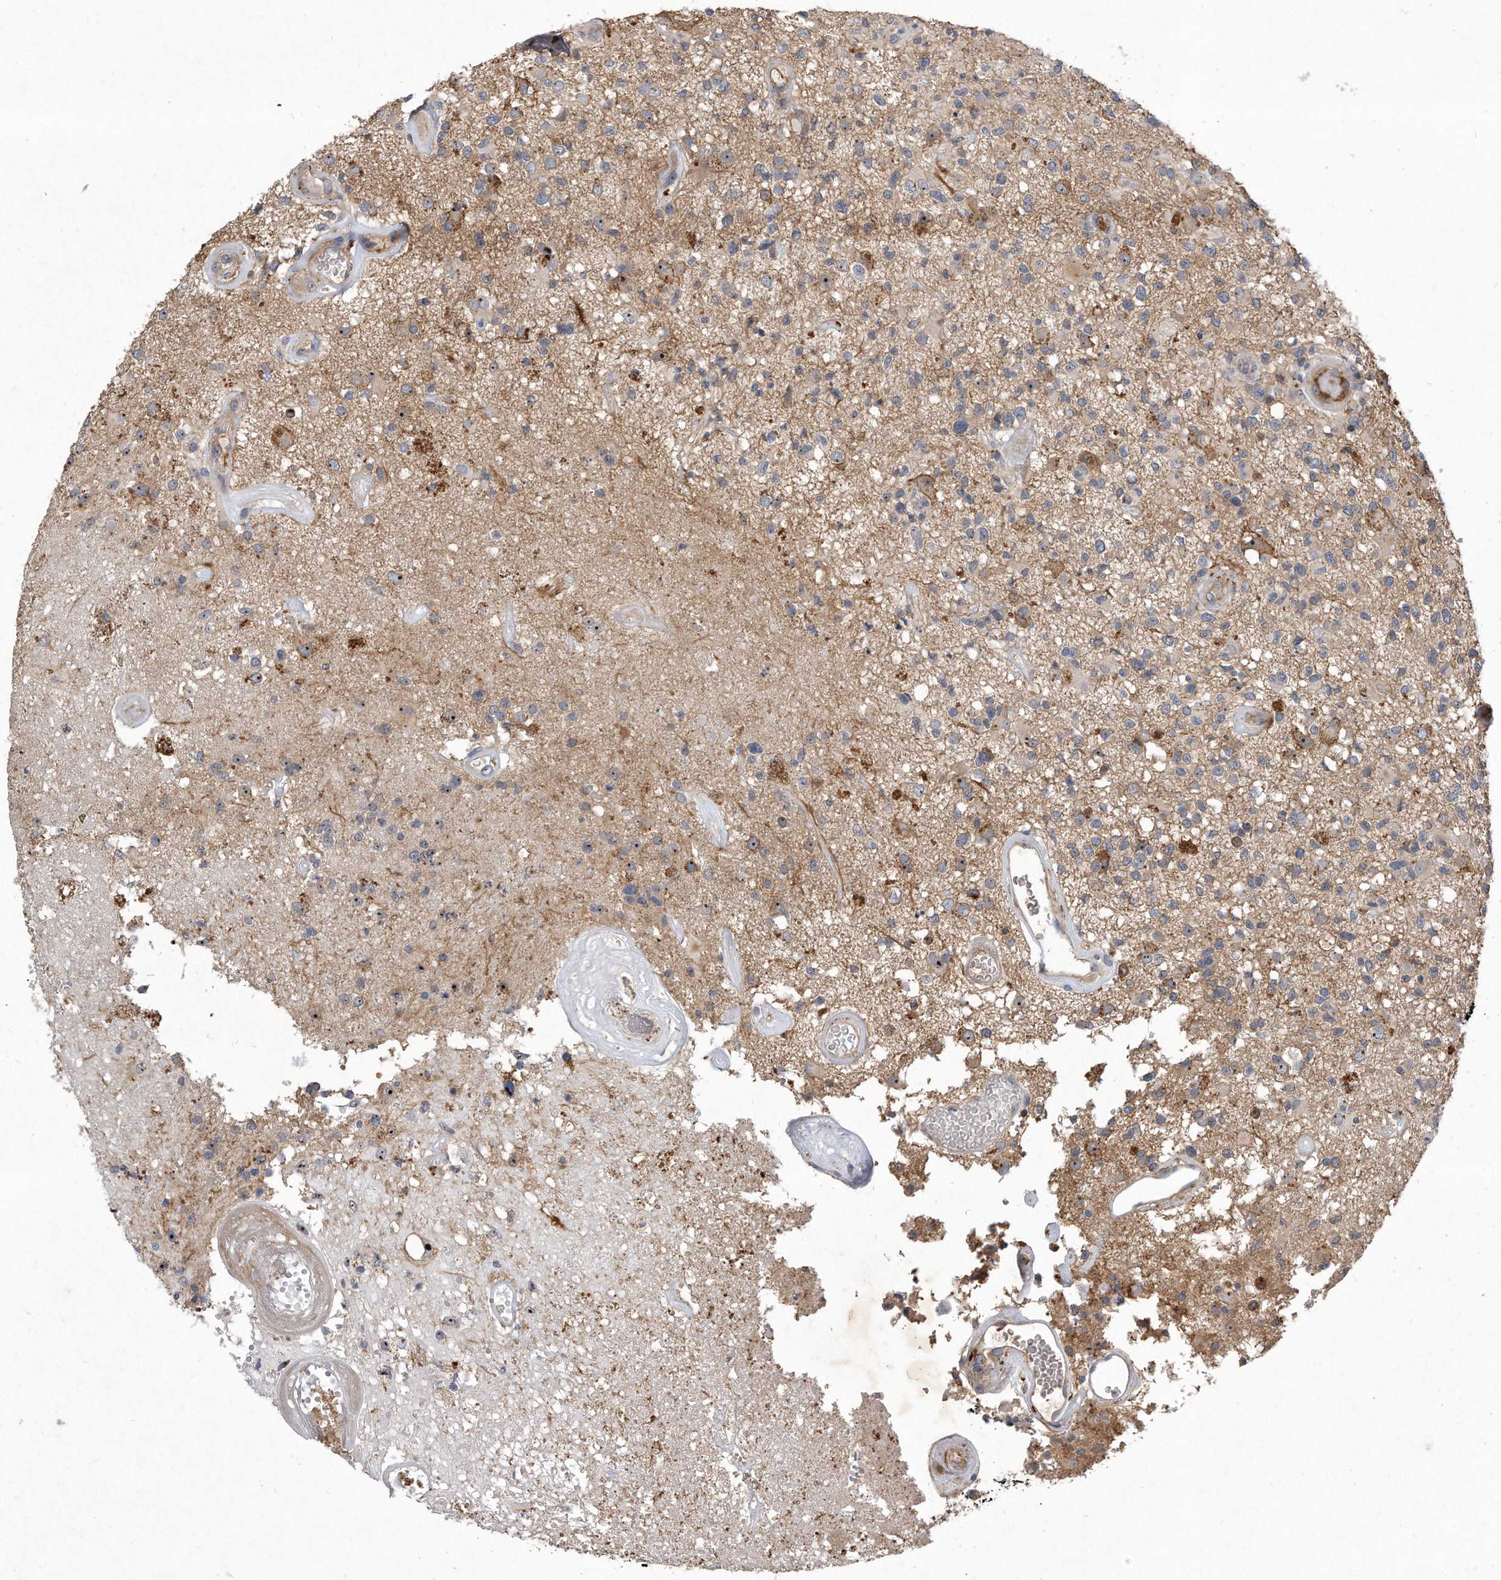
{"staining": {"intensity": "weak", "quantity": "<25%", "location": "cytoplasmic/membranous"}, "tissue": "glioma", "cell_type": "Tumor cells", "image_type": "cancer", "snomed": [{"axis": "morphology", "description": "Glioma, malignant, High grade"}, {"axis": "morphology", "description": "Glioblastoma, NOS"}, {"axis": "topography", "description": "Brain"}], "caption": "A photomicrograph of malignant high-grade glioma stained for a protein demonstrates no brown staining in tumor cells.", "gene": "PGBD2", "patient": {"sex": "male", "age": 60}}